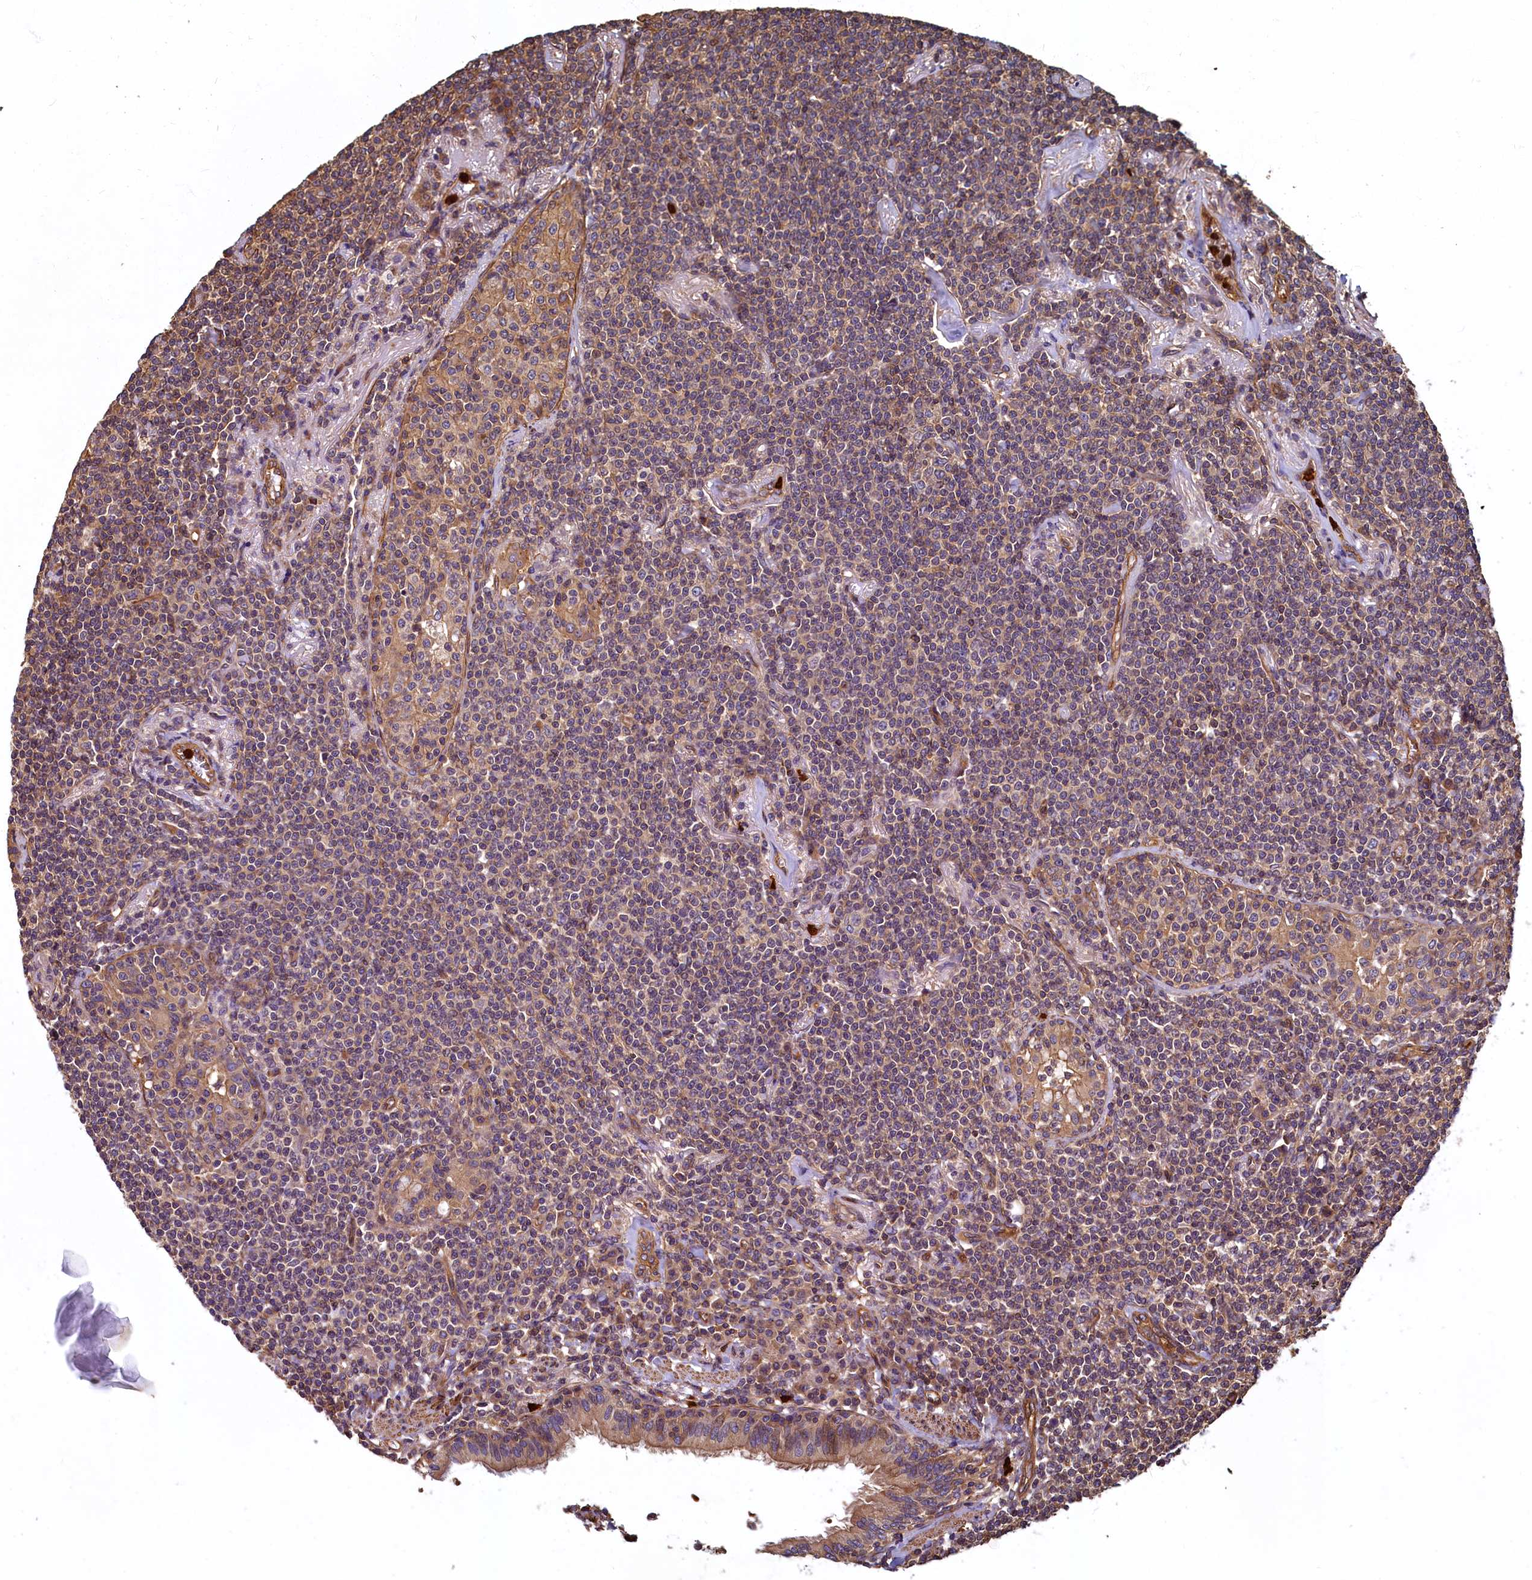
{"staining": {"intensity": "weak", "quantity": ">75%", "location": "cytoplasmic/membranous"}, "tissue": "lymphoma", "cell_type": "Tumor cells", "image_type": "cancer", "snomed": [{"axis": "morphology", "description": "Malignant lymphoma, non-Hodgkin's type, Low grade"}, {"axis": "topography", "description": "Lung"}], "caption": "Malignant lymphoma, non-Hodgkin's type (low-grade) tissue exhibits weak cytoplasmic/membranous positivity in about >75% of tumor cells, visualized by immunohistochemistry.", "gene": "CCDC102B", "patient": {"sex": "female", "age": 71}}